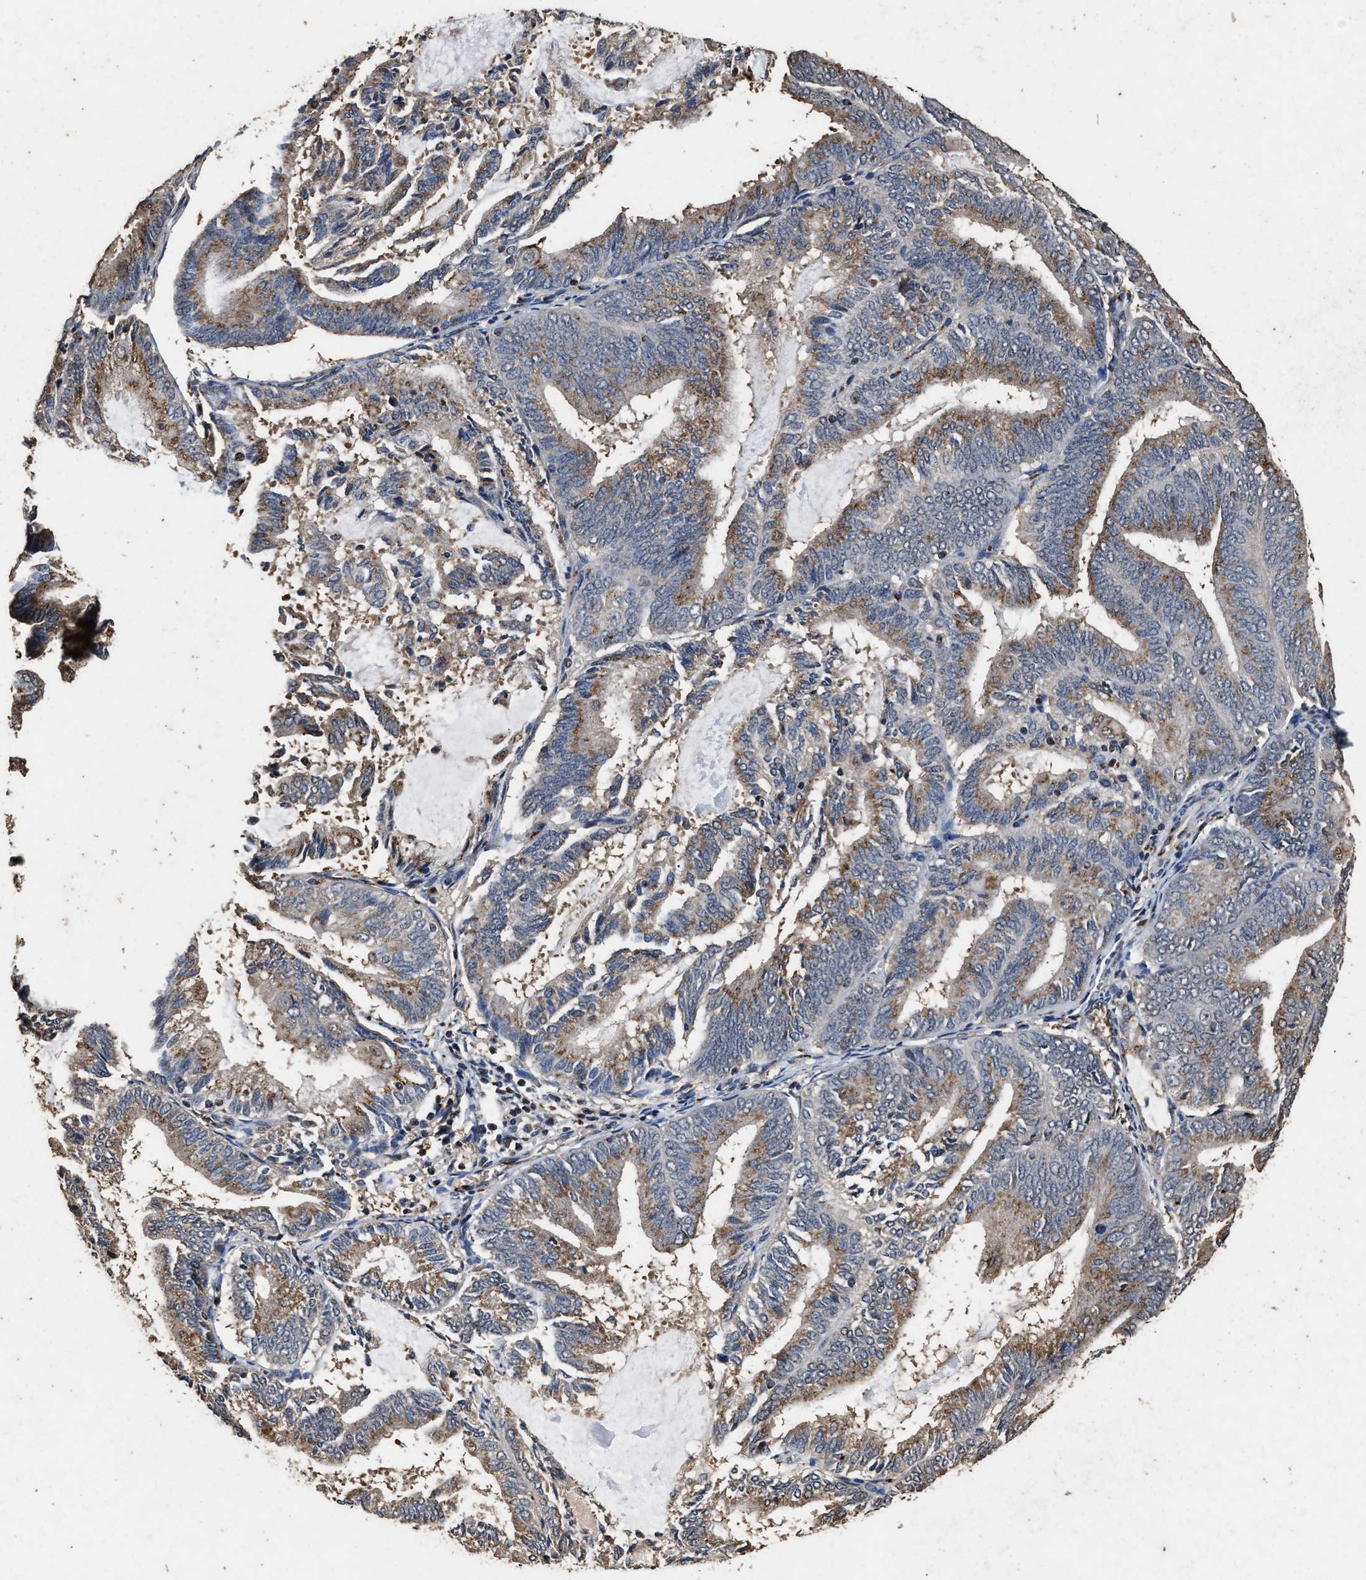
{"staining": {"intensity": "moderate", "quantity": ">75%", "location": "cytoplasmic/membranous"}, "tissue": "endometrial cancer", "cell_type": "Tumor cells", "image_type": "cancer", "snomed": [{"axis": "morphology", "description": "Adenocarcinoma, NOS"}, {"axis": "topography", "description": "Endometrium"}], "caption": "Human endometrial adenocarcinoma stained for a protein (brown) shows moderate cytoplasmic/membranous positive positivity in approximately >75% of tumor cells.", "gene": "TPST2", "patient": {"sex": "female", "age": 81}}